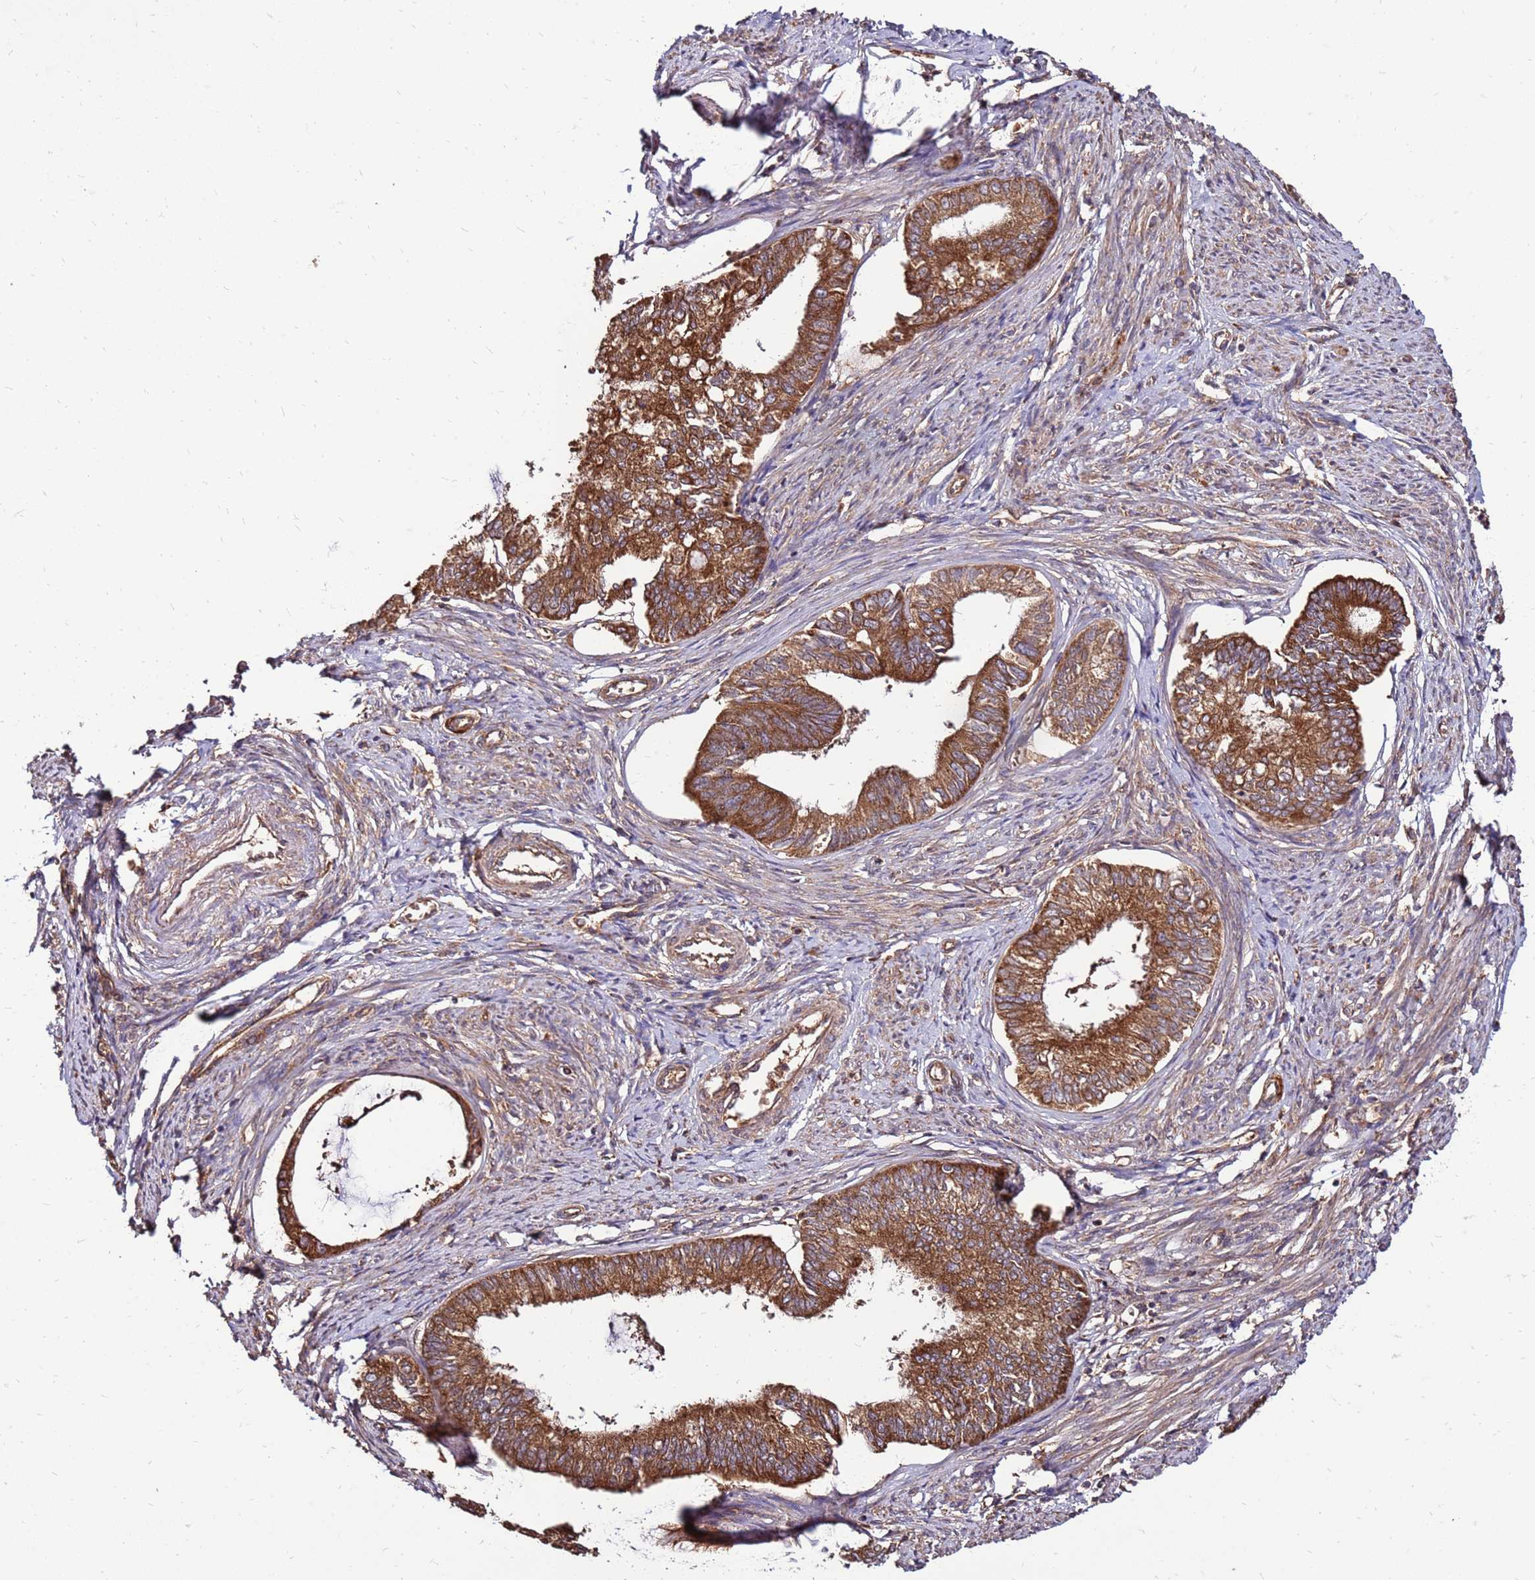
{"staining": {"intensity": "strong", "quantity": ">75%", "location": "cytoplasmic/membranous"}, "tissue": "endometrial cancer", "cell_type": "Tumor cells", "image_type": "cancer", "snomed": [{"axis": "morphology", "description": "Adenocarcinoma, NOS"}, {"axis": "topography", "description": "Endometrium"}], "caption": "Human endometrial cancer stained for a protein (brown) exhibits strong cytoplasmic/membranous positive staining in about >75% of tumor cells.", "gene": "SLC44A5", "patient": {"sex": "female", "age": 86}}